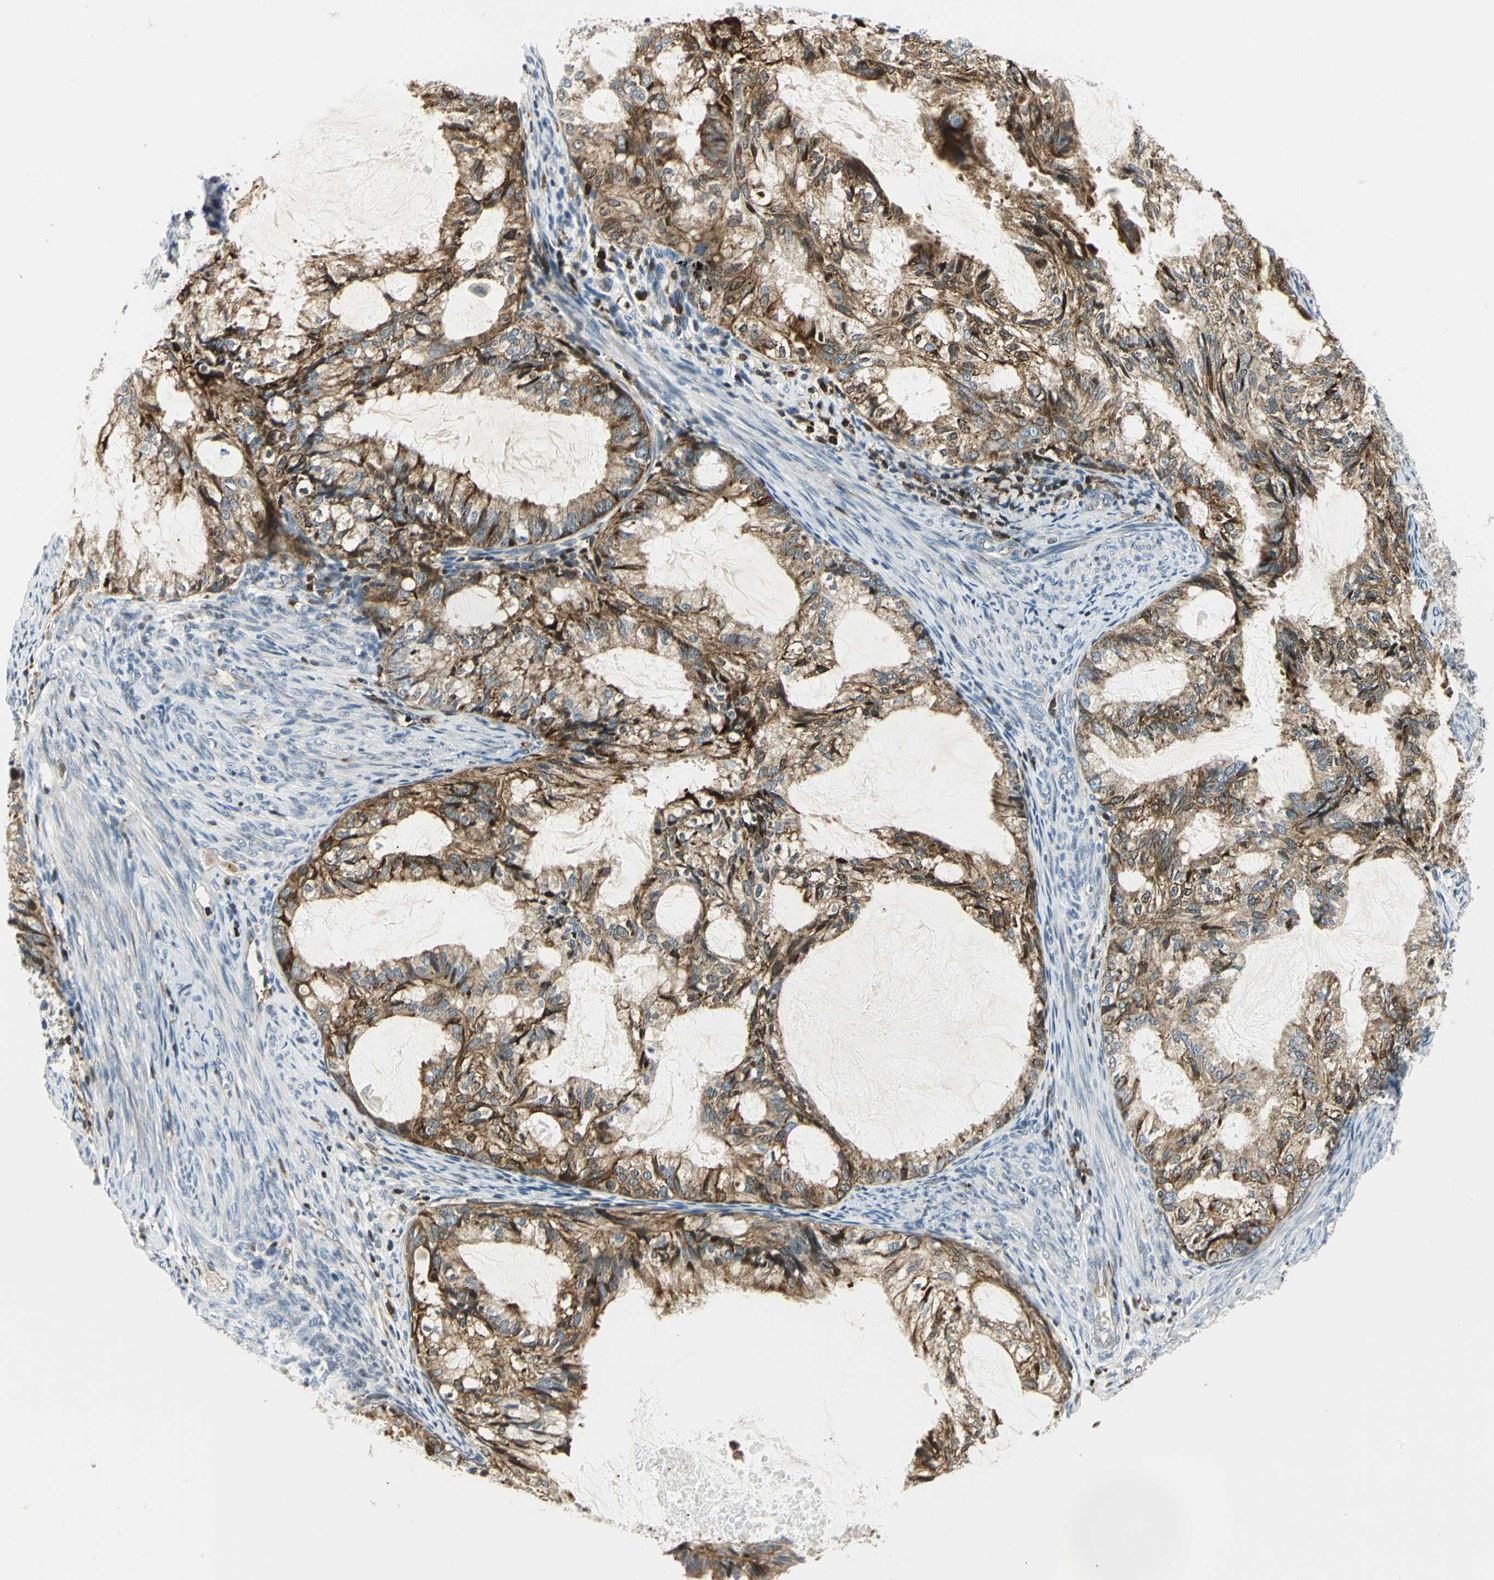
{"staining": {"intensity": "moderate", "quantity": ">75%", "location": "cytoplasmic/membranous"}, "tissue": "cervical cancer", "cell_type": "Tumor cells", "image_type": "cancer", "snomed": [{"axis": "morphology", "description": "Normal tissue, NOS"}, {"axis": "morphology", "description": "Adenocarcinoma, NOS"}, {"axis": "topography", "description": "Cervix"}, {"axis": "topography", "description": "Endometrium"}], "caption": "Tumor cells display medium levels of moderate cytoplasmic/membranous positivity in about >75% of cells in cervical cancer (adenocarcinoma). (Stains: DAB in brown, nuclei in blue, Microscopy: brightfield microscopy at high magnification).", "gene": "USP40", "patient": {"sex": "female", "age": 86}}